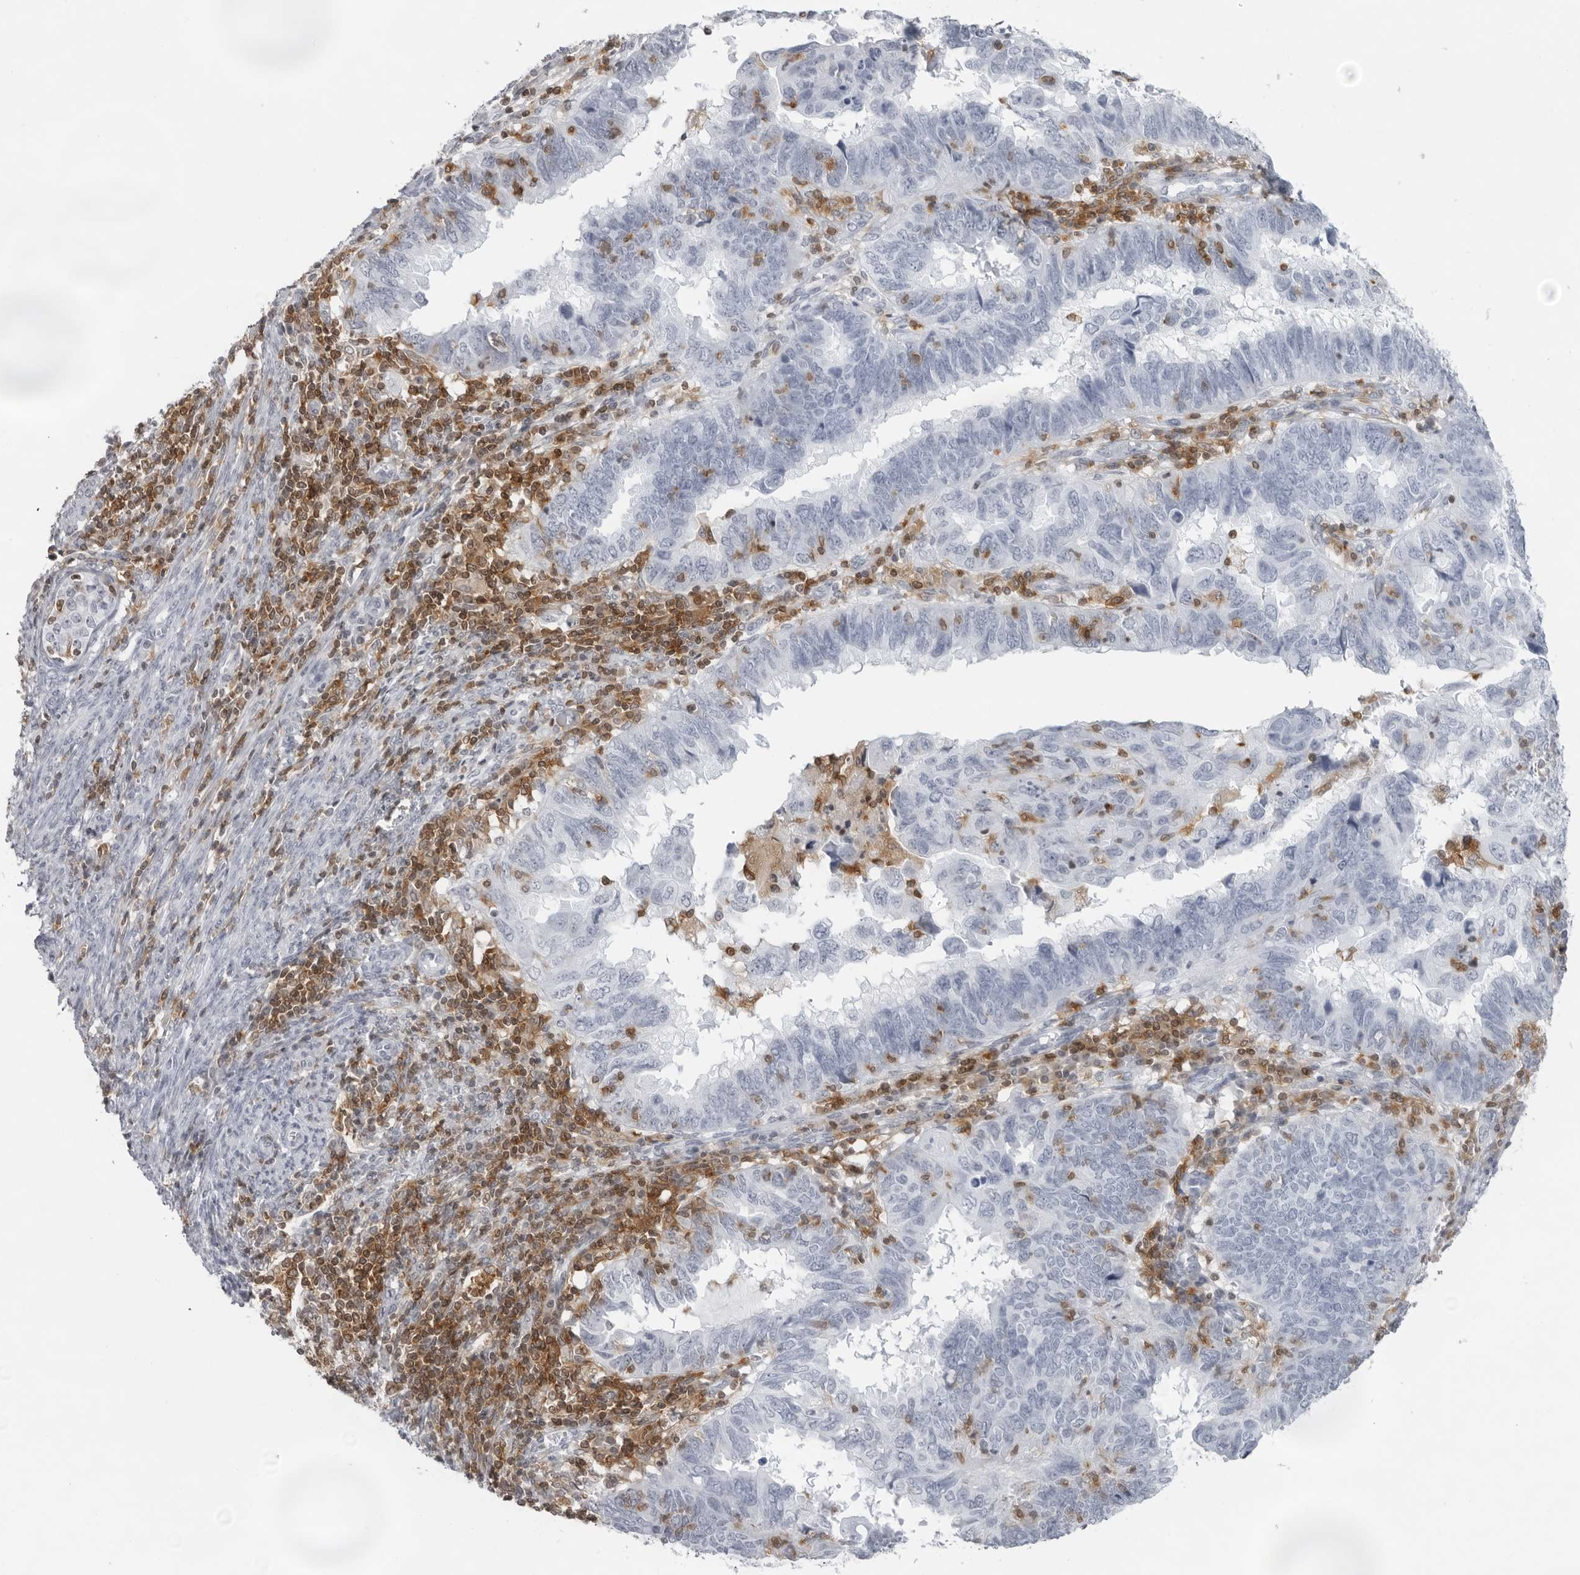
{"staining": {"intensity": "negative", "quantity": "none", "location": "none"}, "tissue": "endometrial cancer", "cell_type": "Tumor cells", "image_type": "cancer", "snomed": [{"axis": "morphology", "description": "Adenocarcinoma, NOS"}, {"axis": "topography", "description": "Uterus"}], "caption": "IHC histopathology image of adenocarcinoma (endometrial) stained for a protein (brown), which demonstrates no expression in tumor cells.", "gene": "FMNL1", "patient": {"sex": "female", "age": 77}}